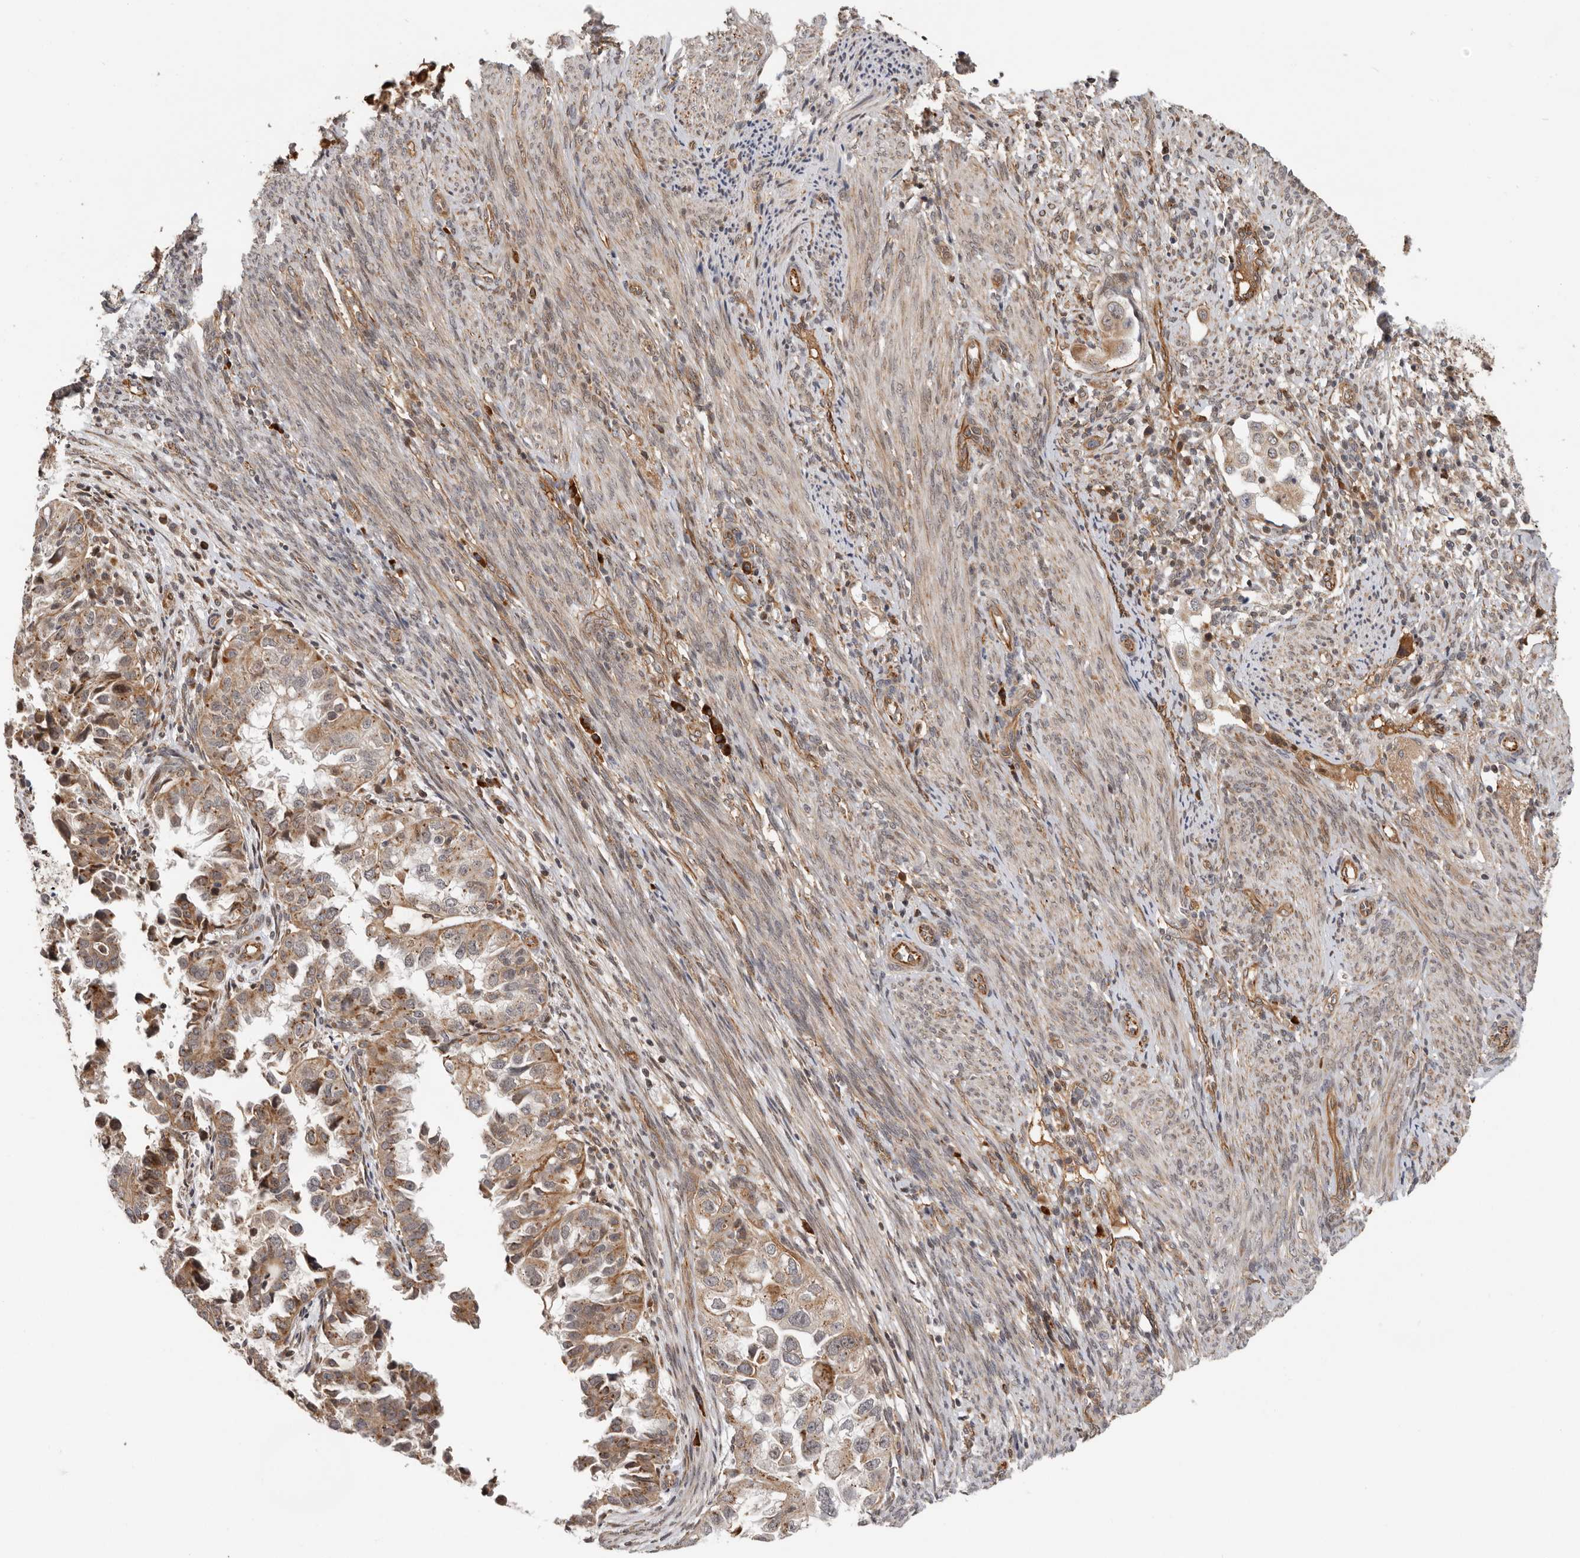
{"staining": {"intensity": "moderate", "quantity": ">75%", "location": "cytoplasmic/membranous"}, "tissue": "endometrial cancer", "cell_type": "Tumor cells", "image_type": "cancer", "snomed": [{"axis": "morphology", "description": "Adenocarcinoma, NOS"}, {"axis": "topography", "description": "Endometrium"}], "caption": "Immunohistochemistry image of human endometrial cancer stained for a protein (brown), which shows medium levels of moderate cytoplasmic/membranous staining in about >75% of tumor cells.", "gene": "RNF157", "patient": {"sex": "female", "age": 85}}